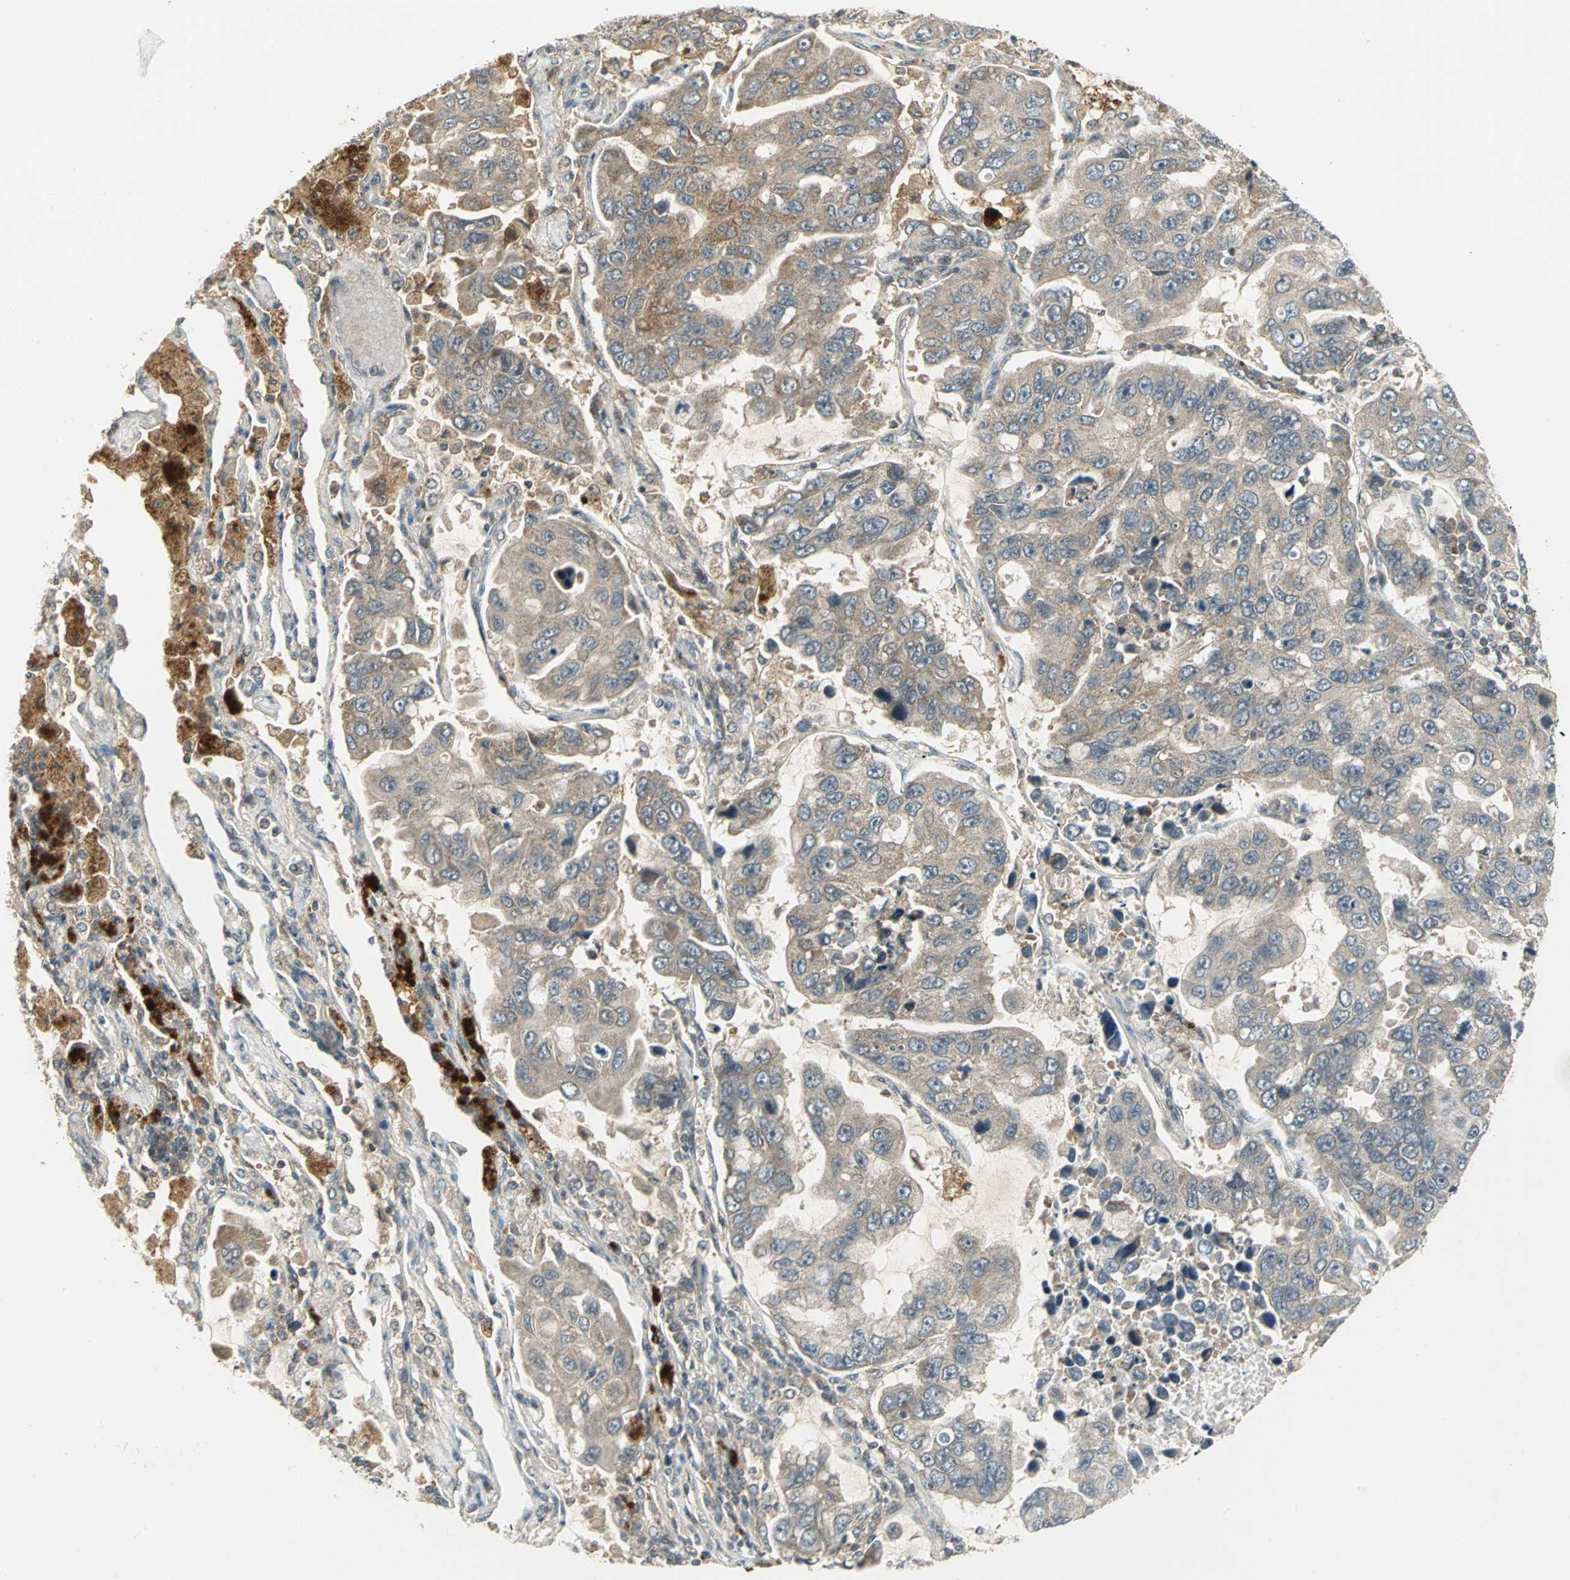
{"staining": {"intensity": "moderate", "quantity": ">75%", "location": "cytoplasmic/membranous"}, "tissue": "lung cancer", "cell_type": "Tumor cells", "image_type": "cancer", "snomed": [{"axis": "morphology", "description": "Adenocarcinoma, NOS"}, {"axis": "topography", "description": "Lung"}], "caption": "DAB immunohistochemical staining of lung cancer shows moderate cytoplasmic/membranous protein expression in approximately >75% of tumor cells. (brown staining indicates protein expression, while blue staining denotes nuclei).", "gene": "MAPK8IP3", "patient": {"sex": "male", "age": 64}}